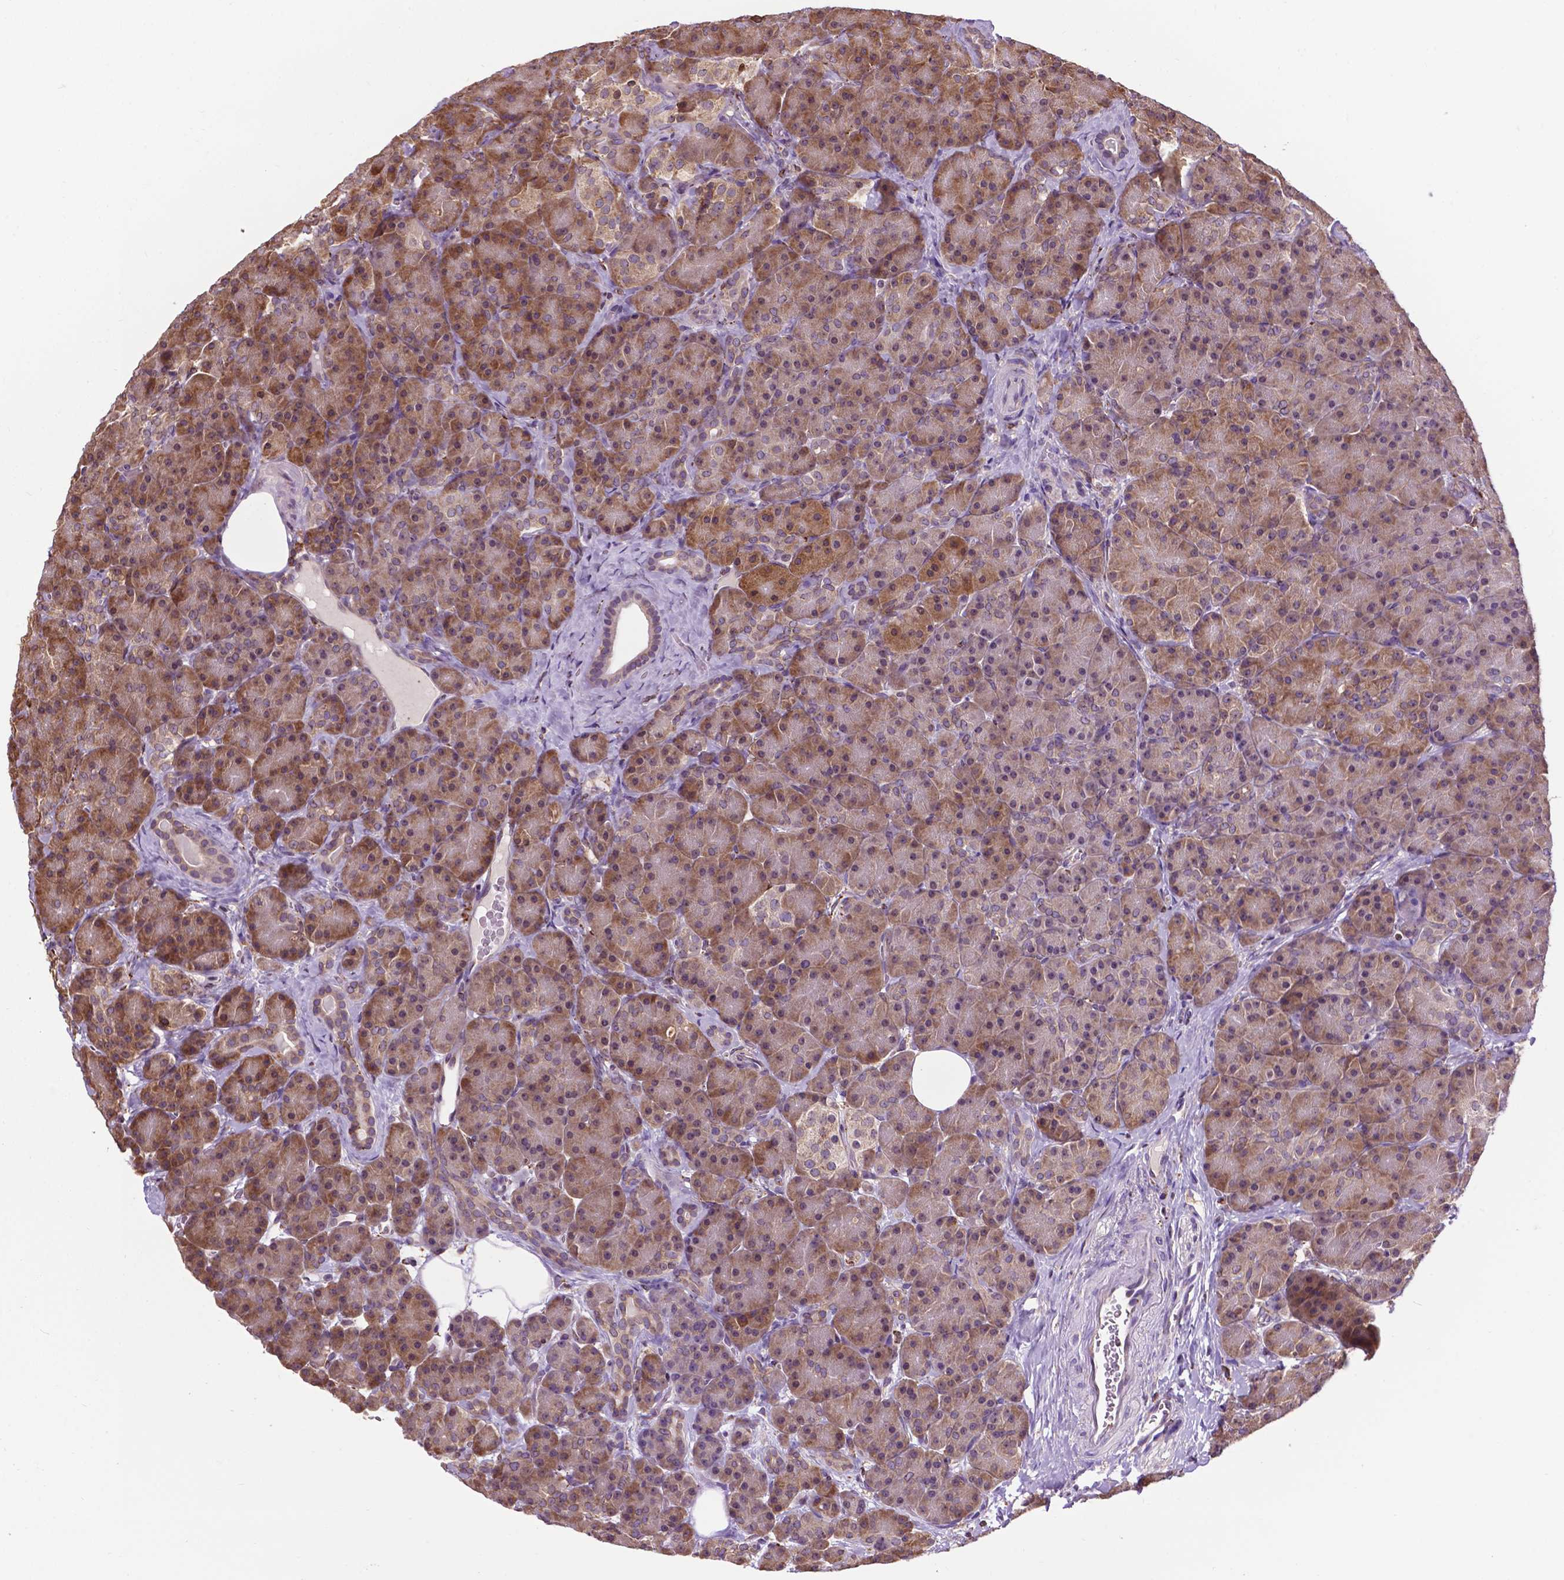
{"staining": {"intensity": "moderate", "quantity": "25%-75%", "location": "cytoplasmic/membranous,nuclear"}, "tissue": "pancreas", "cell_type": "Exocrine glandular cells", "image_type": "normal", "snomed": [{"axis": "morphology", "description": "Normal tissue, NOS"}, {"axis": "topography", "description": "Pancreas"}], "caption": "Brown immunohistochemical staining in benign pancreas exhibits moderate cytoplasmic/membranous,nuclear staining in approximately 25%-75% of exocrine glandular cells. (DAB = brown stain, brightfield microscopy at high magnification).", "gene": "GANAB", "patient": {"sex": "male", "age": 57}}